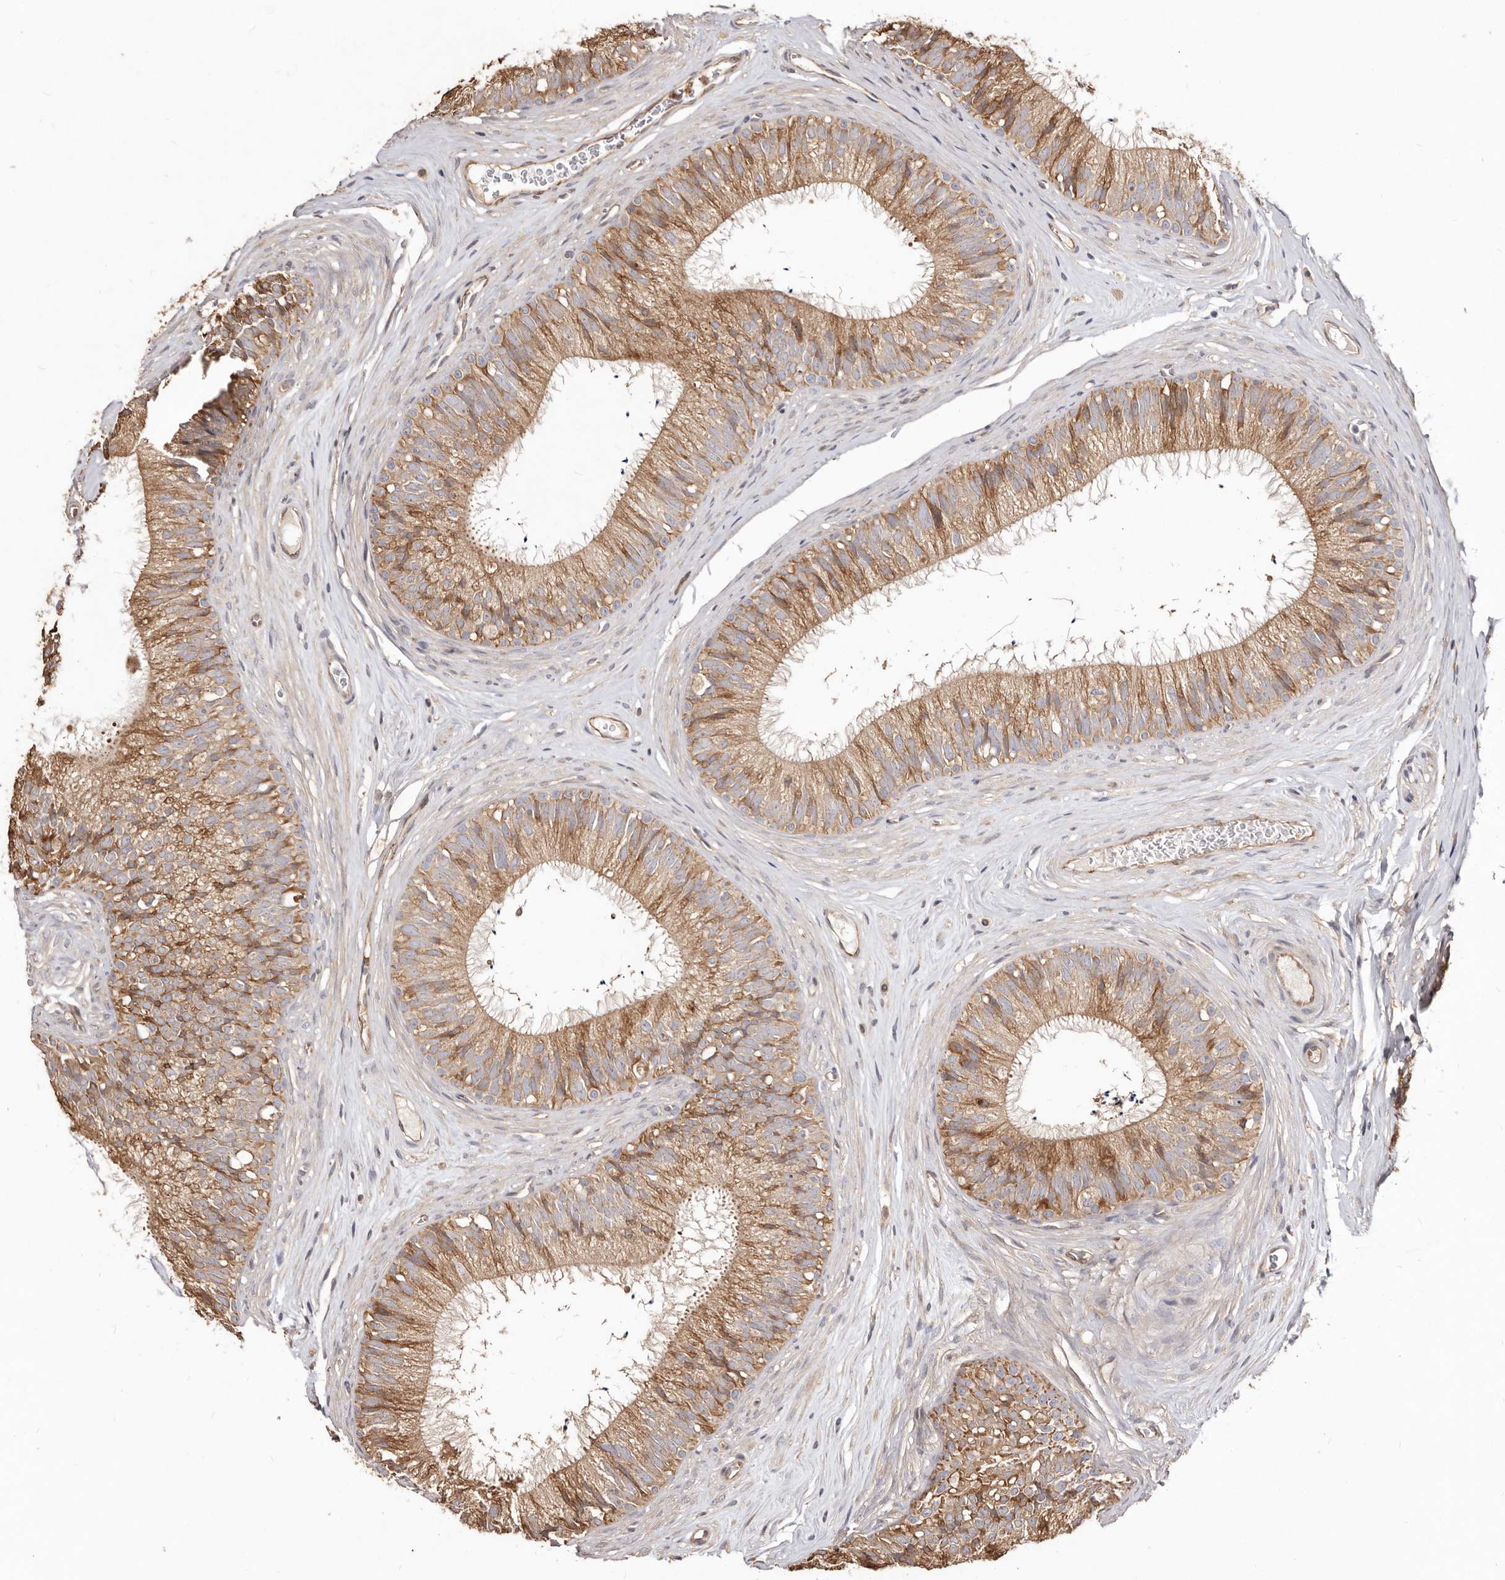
{"staining": {"intensity": "moderate", "quantity": ">75%", "location": "cytoplasmic/membranous"}, "tissue": "epididymis", "cell_type": "Glandular cells", "image_type": "normal", "snomed": [{"axis": "morphology", "description": "Normal tissue, NOS"}, {"axis": "topography", "description": "Epididymis"}], "caption": "Glandular cells reveal medium levels of moderate cytoplasmic/membranous positivity in approximately >75% of cells in normal human epididymis. (DAB IHC with brightfield microscopy, high magnification).", "gene": "LRRC25", "patient": {"sex": "male", "age": 29}}